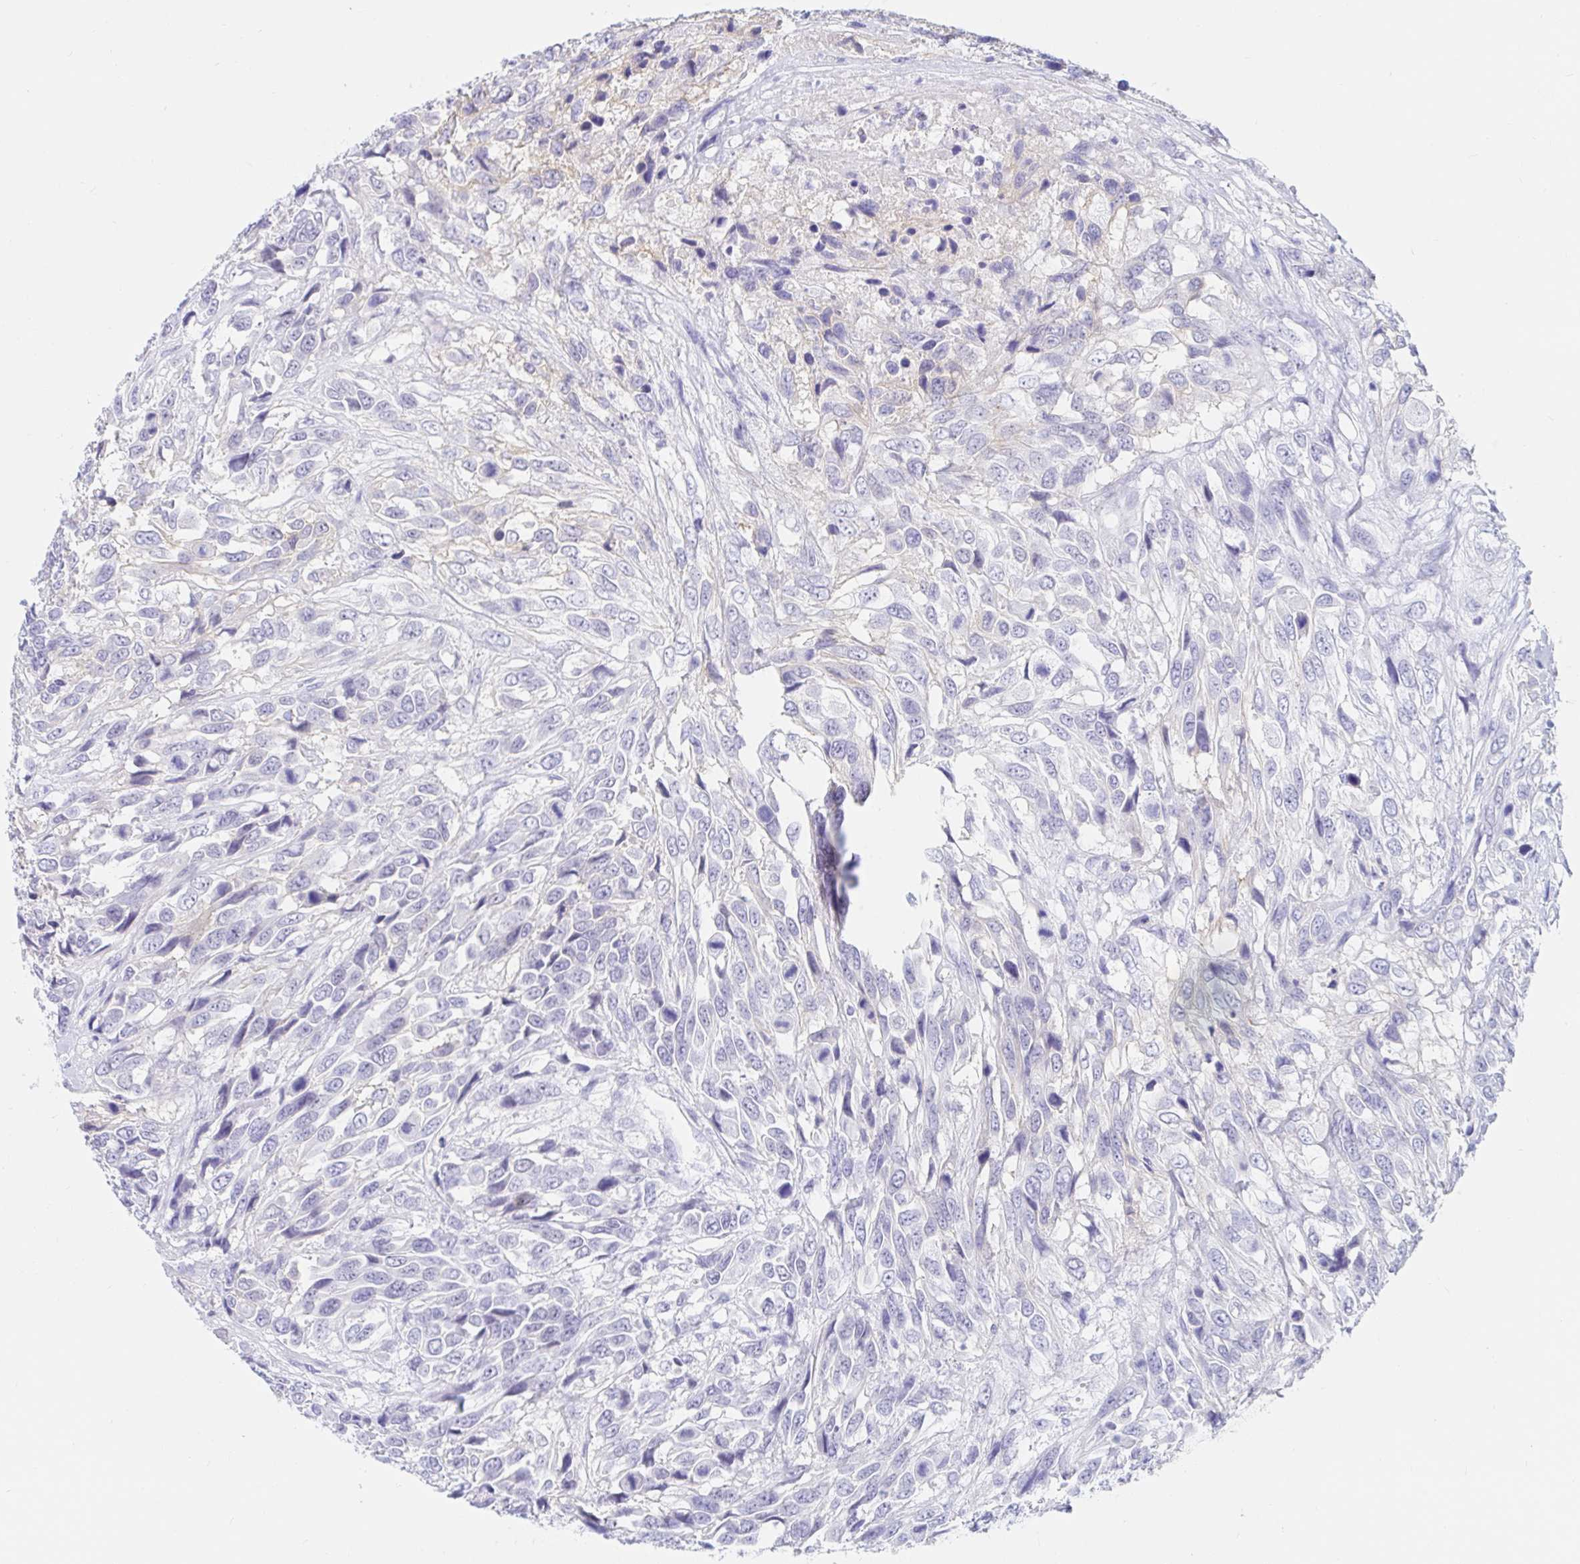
{"staining": {"intensity": "negative", "quantity": "none", "location": "none"}, "tissue": "urothelial cancer", "cell_type": "Tumor cells", "image_type": "cancer", "snomed": [{"axis": "morphology", "description": "Urothelial carcinoma, High grade"}, {"axis": "topography", "description": "Urinary bladder"}], "caption": "A histopathology image of human urothelial carcinoma (high-grade) is negative for staining in tumor cells.", "gene": "OR6T1", "patient": {"sex": "female", "age": 70}}